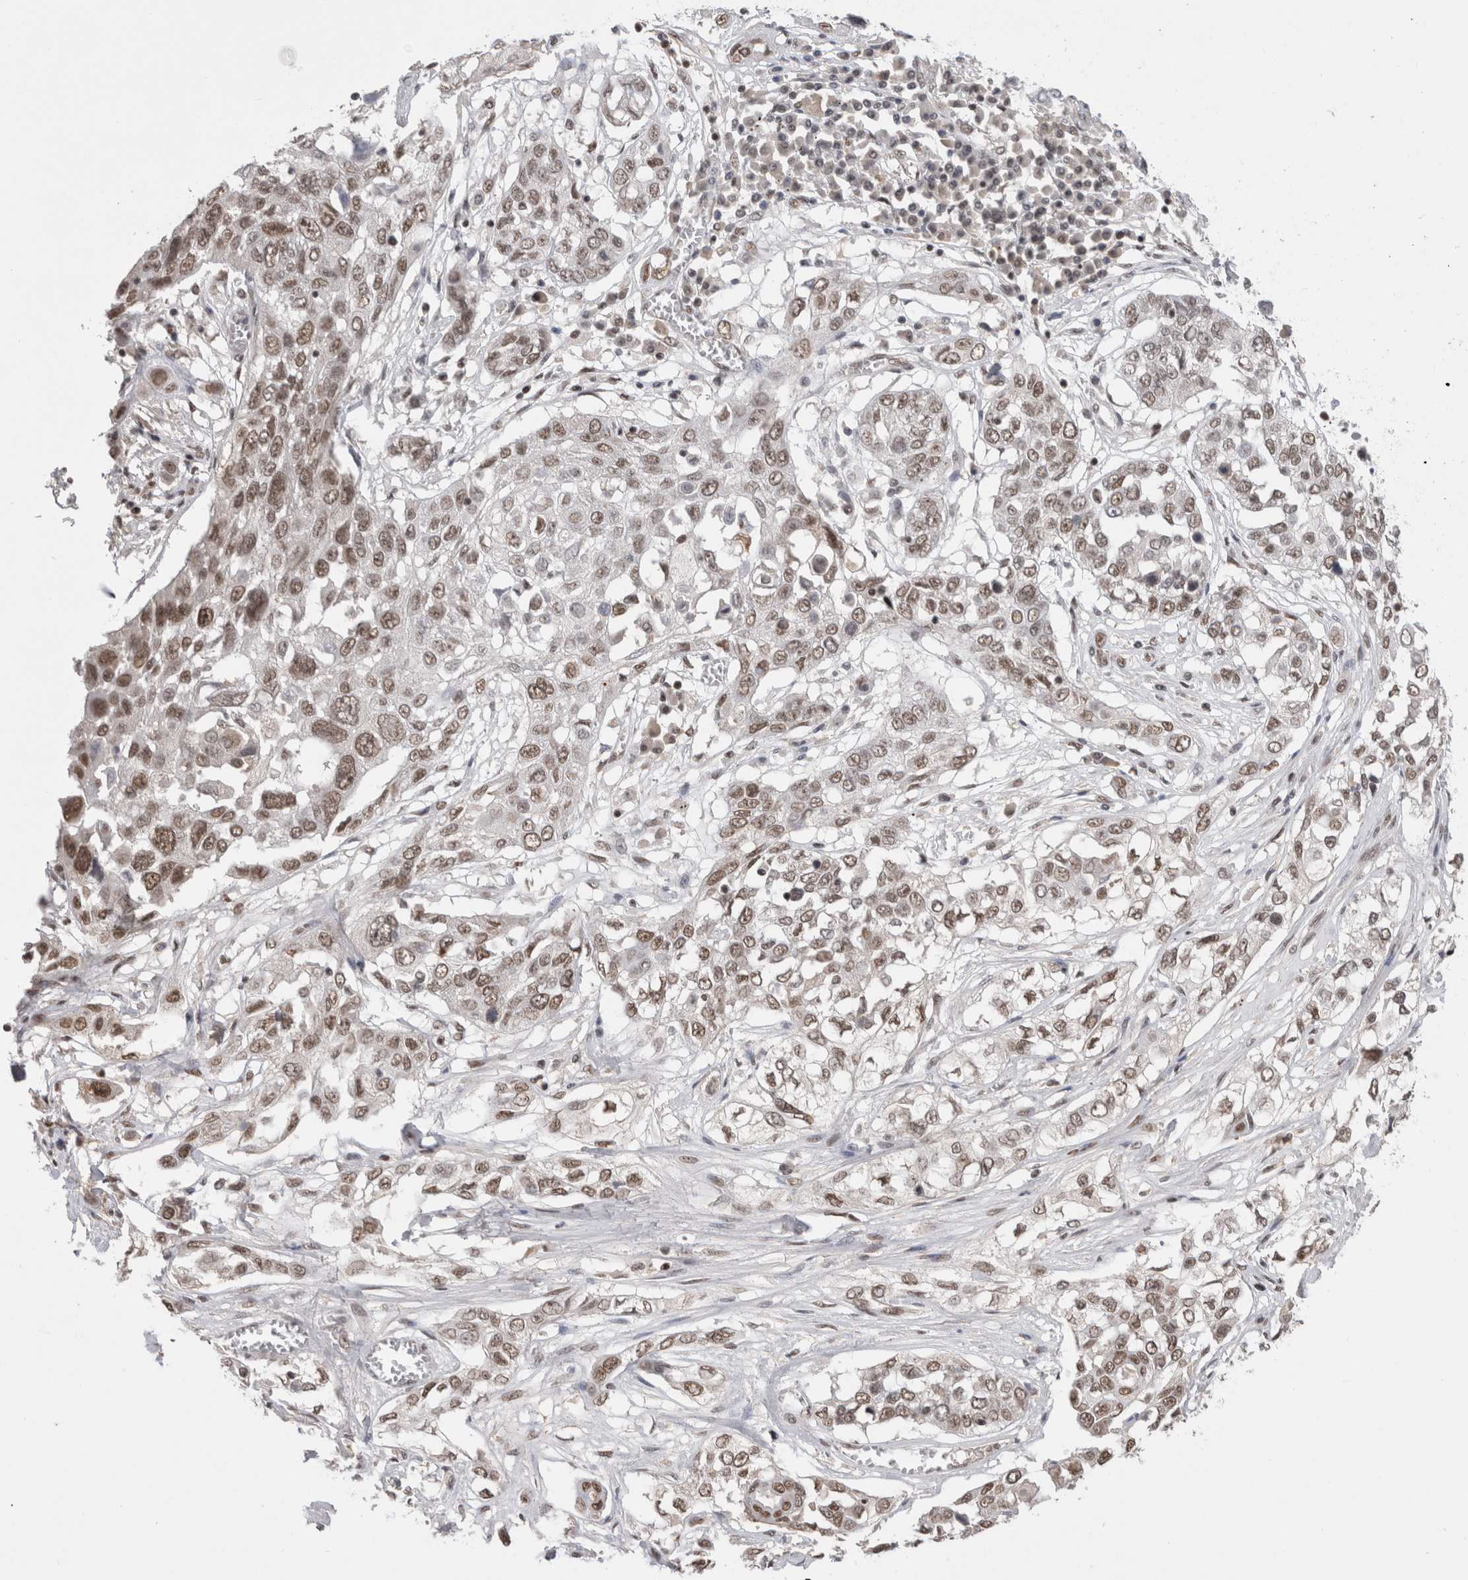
{"staining": {"intensity": "moderate", "quantity": ">75%", "location": "nuclear"}, "tissue": "lung cancer", "cell_type": "Tumor cells", "image_type": "cancer", "snomed": [{"axis": "morphology", "description": "Squamous cell carcinoma, NOS"}, {"axis": "topography", "description": "Lung"}], "caption": "Immunohistochemistry of squamous cell carcinoma (lung) exhibits medium levels of moderate nuclear expression in approximately >75% of tumor cells.", "gene": "DAXX", "patient": {"sex": "male", "age": 71}}